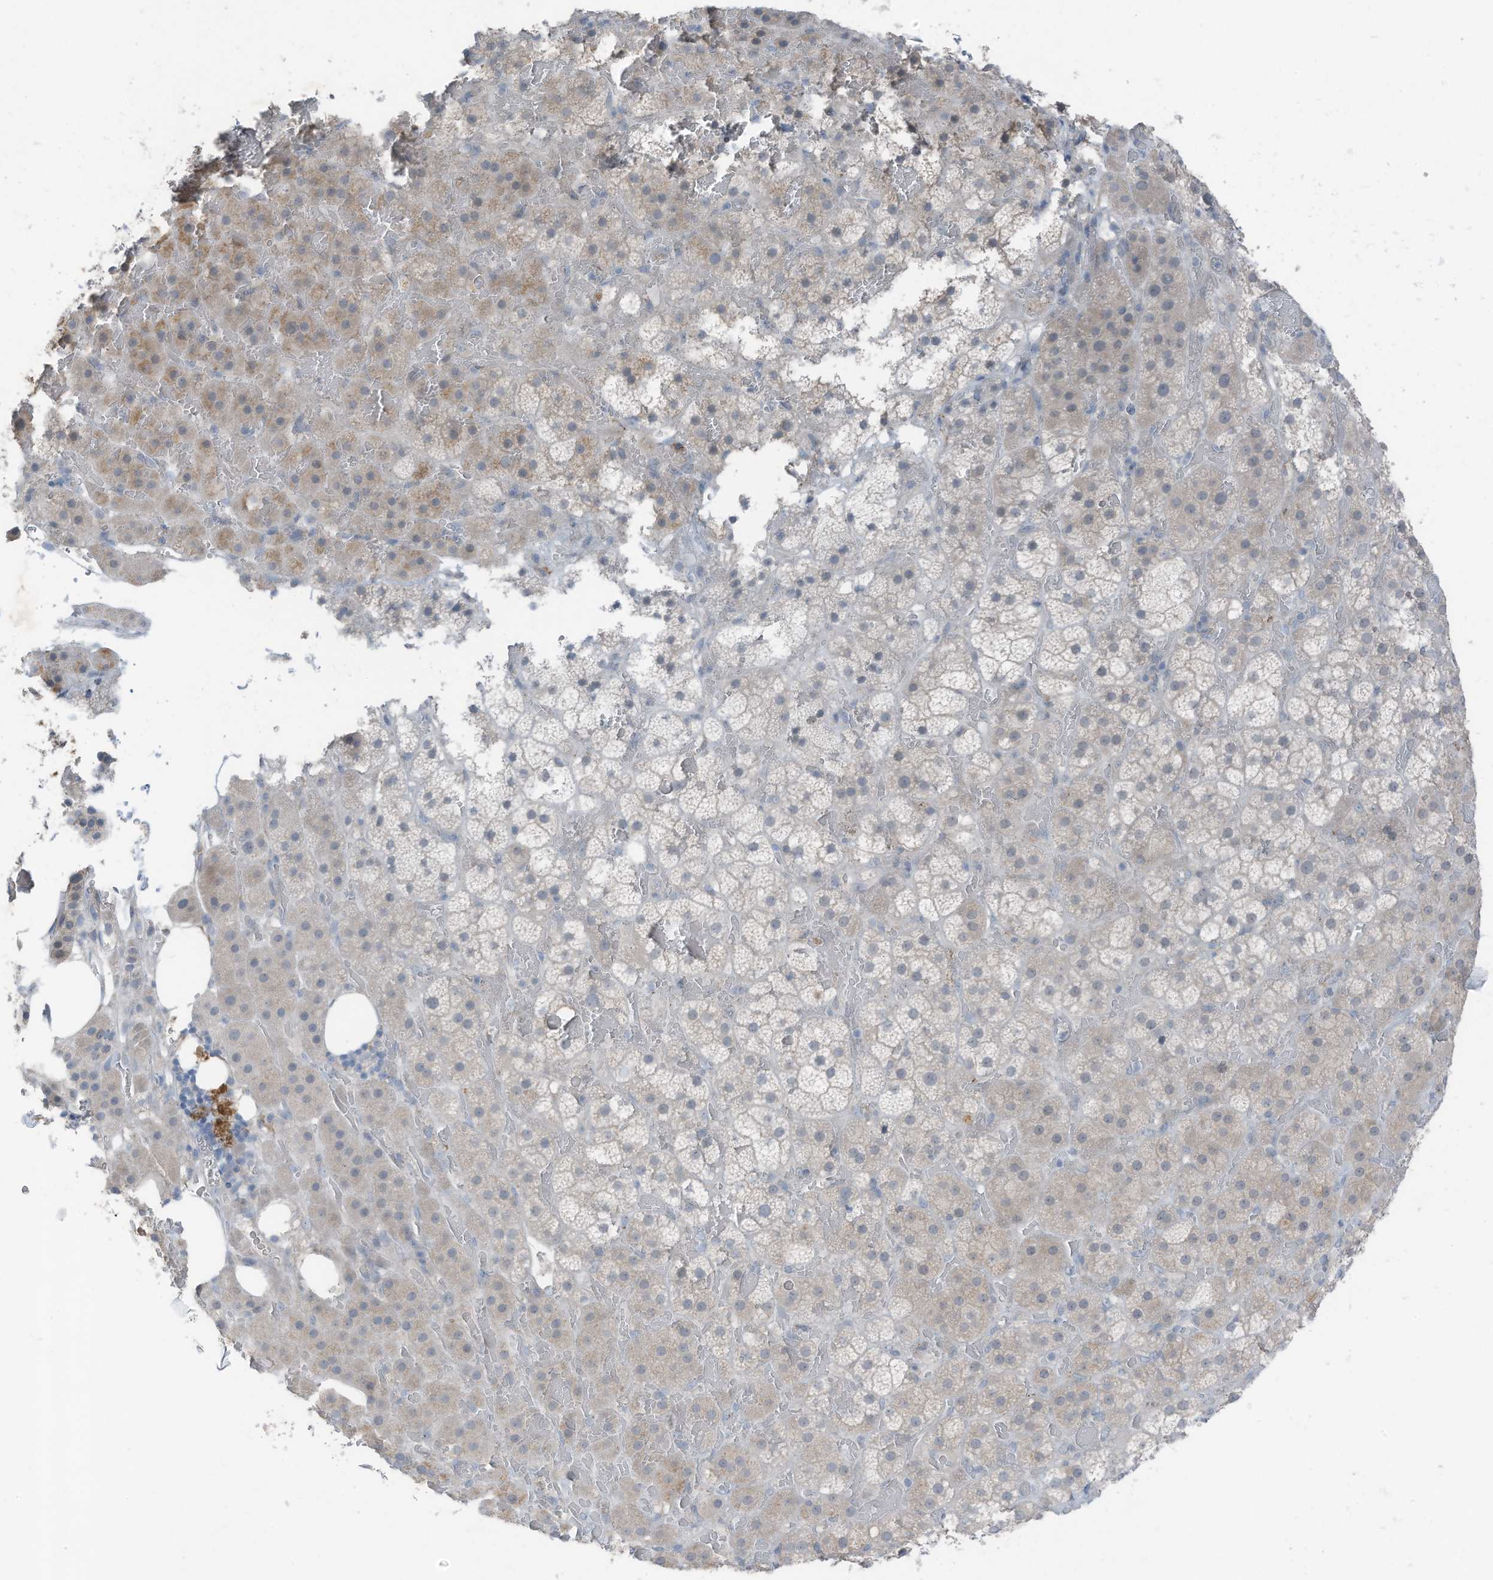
{"staining": {"intensity": "strong", "quantity": "<25%", "location": "cytoplasmic/membranous"}, "tissue": "adrenal gland", "cell_type": "Glandular cells", "image_type": "normal", "snomed": [{"axis": "morphology", "description": "Normal tissue, NOS"}, {"axis": "topography", "description": "Adrenal gland"}], "caption": "Glandular cells reveal strong cytoplasmic/membranous staining in about <25% of cells in unremarkable adrenal gland. (brown staining indicates protein expression, while blue staining denotes nuclei).", "gene": "ARHGEF33", "patient": {"sex": "female", "age": 59}}